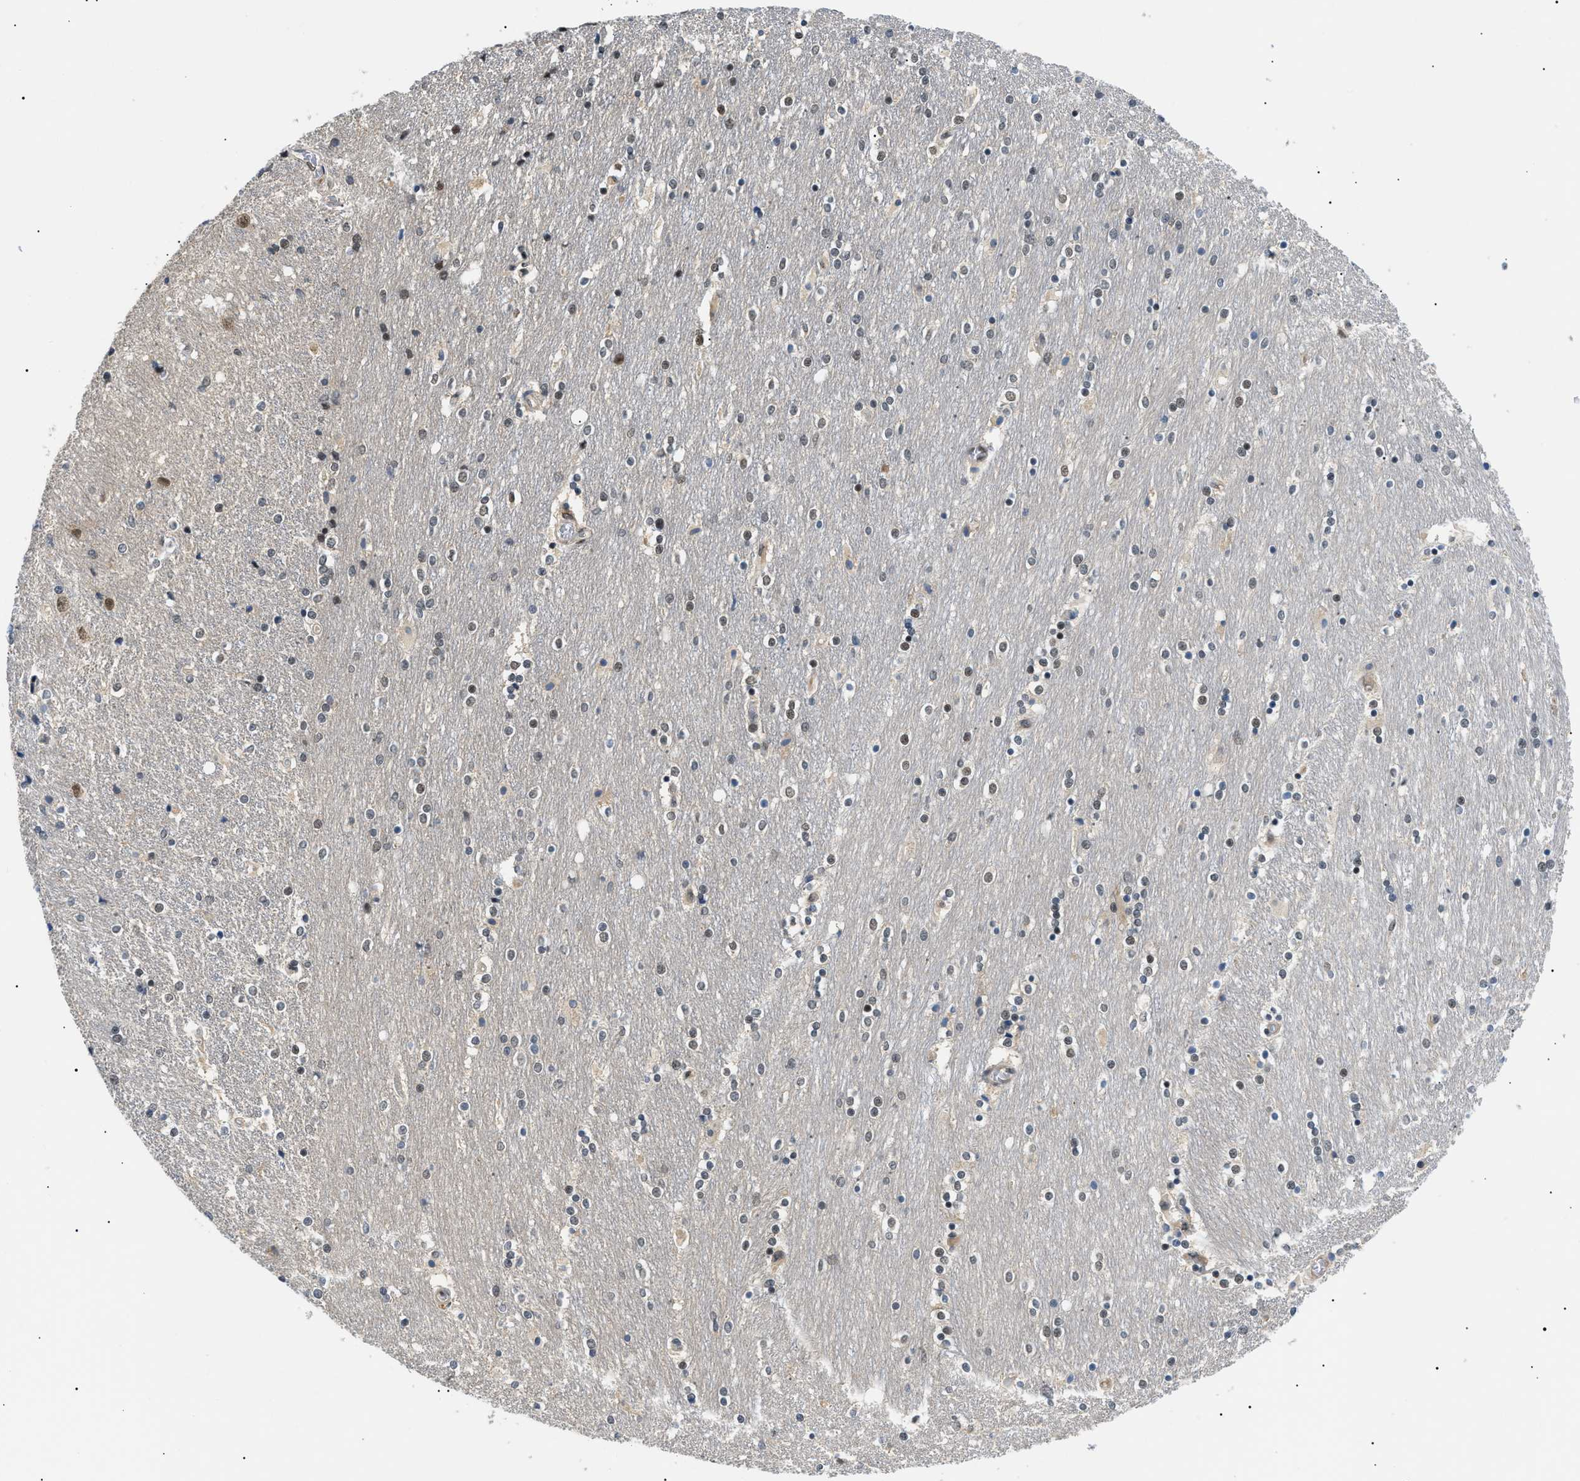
{"staining": {"intensity": "weak", "quantity": "25%-75%", "location": "nuclear"}, "tissue": "caudate", "cell_type": "Glial cells", "image_type": "normal", "snomed": [{"axis": "morphology", "description": "Normal tissue, NOS"}, {"axis": "topography", "description": "Lateral ventricle wall"}], "caption": "IHC image of normal caudate: caudate stained using immunohistochemistry exhibits low levels of weak protein expression localized specifically in the nuclear of glial cells, appearing as a nuclear brown color.", "gene": "RBM15", "patient": {"sex": "female", "age": 54}}